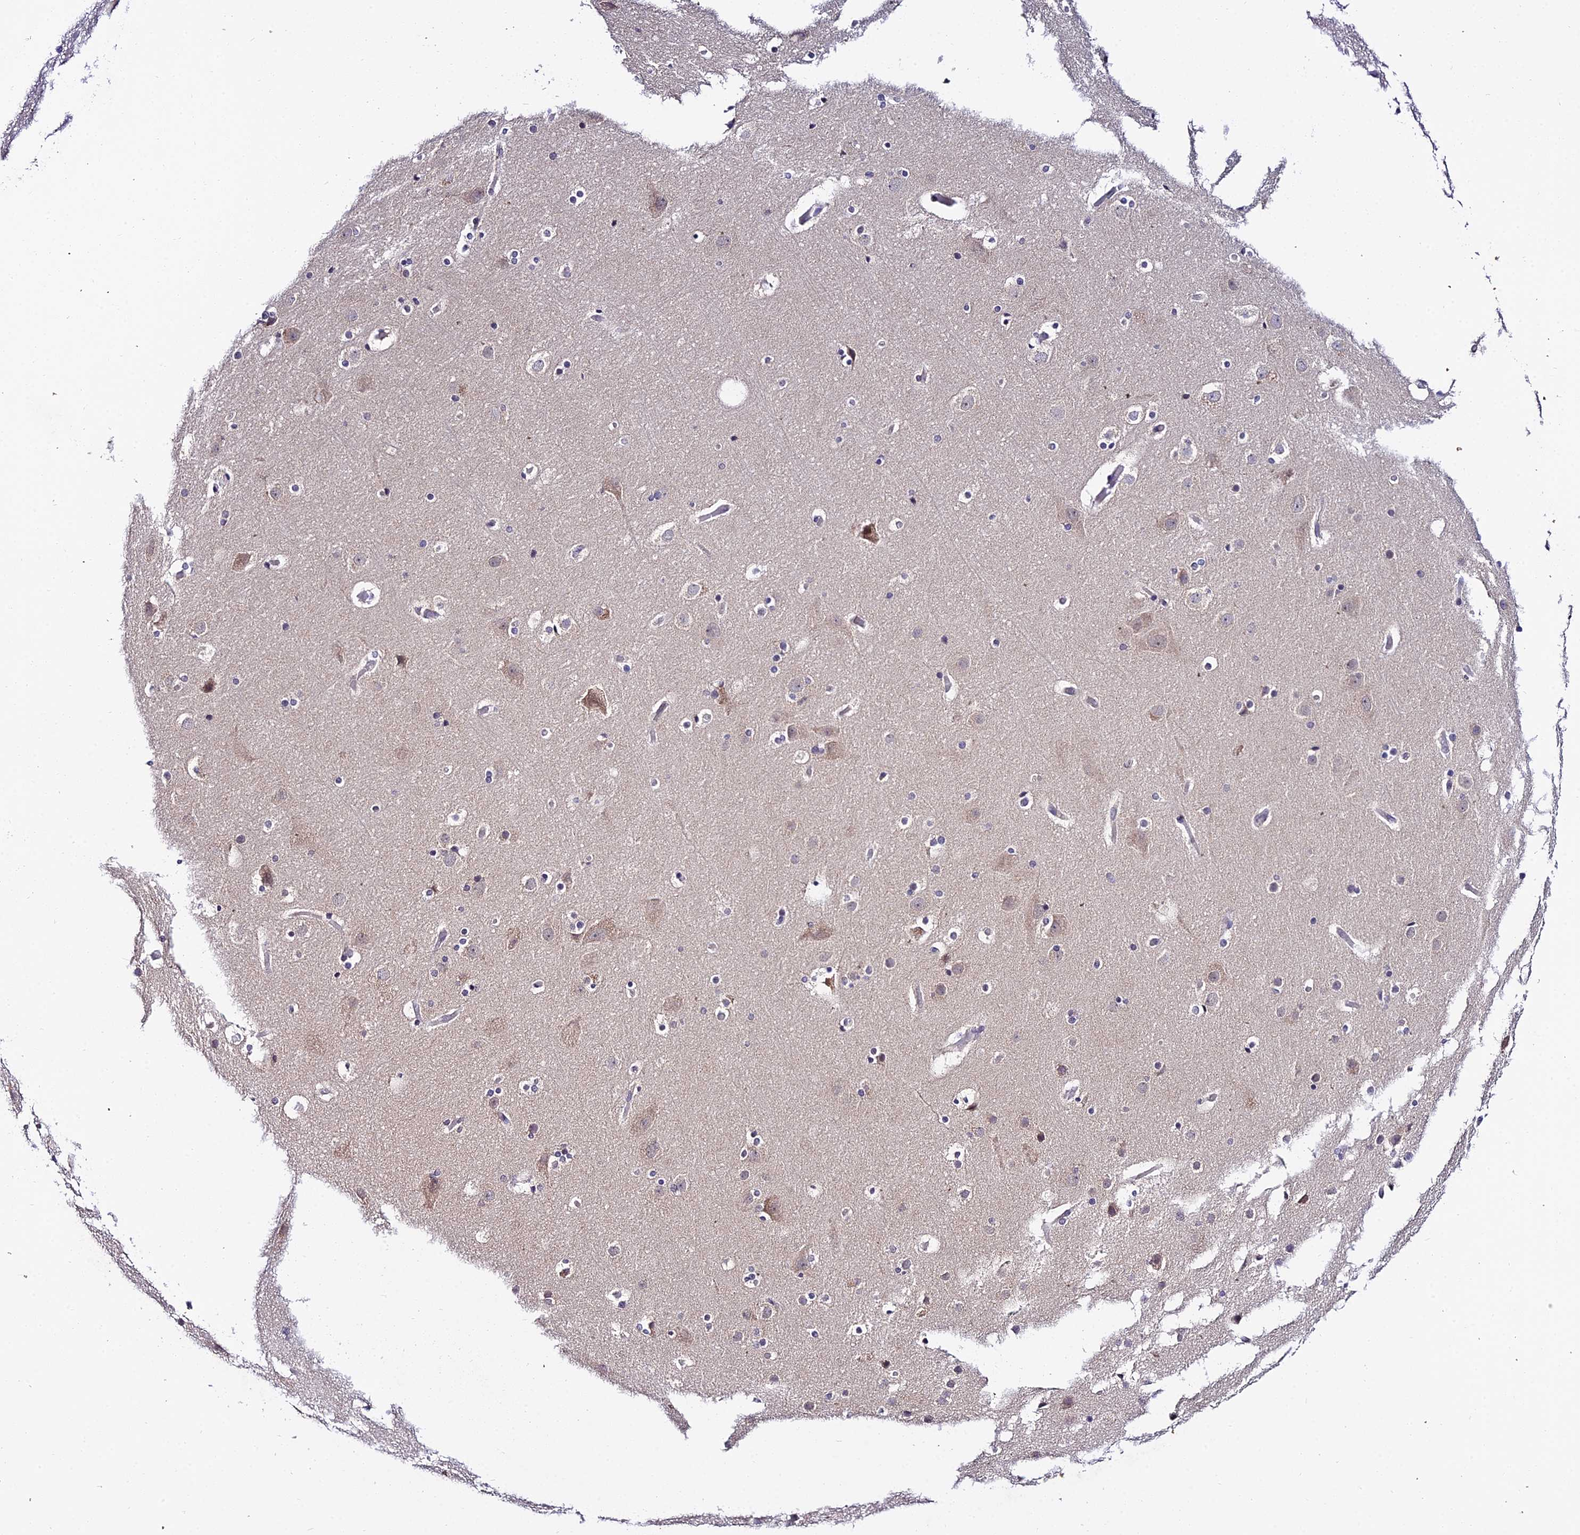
{"staining": {"intensity": "negative", "quantity": "none", "location": "none"}, "tissue": "cerebral cortex", "cell_type": "Endothelial cells", "image_type": "normal", "snomed": [{"axis": "morphology", "description": "Normal tissue, NOS"}, {"axis": "topography", "description": "Cerebral cortex"}], "caption": "Histopathology image shows no protein staining in endothelial cells of benign cerebral cortex.", "gene": "TEKT1", "patient": {"sex": "male", "age": 57}}